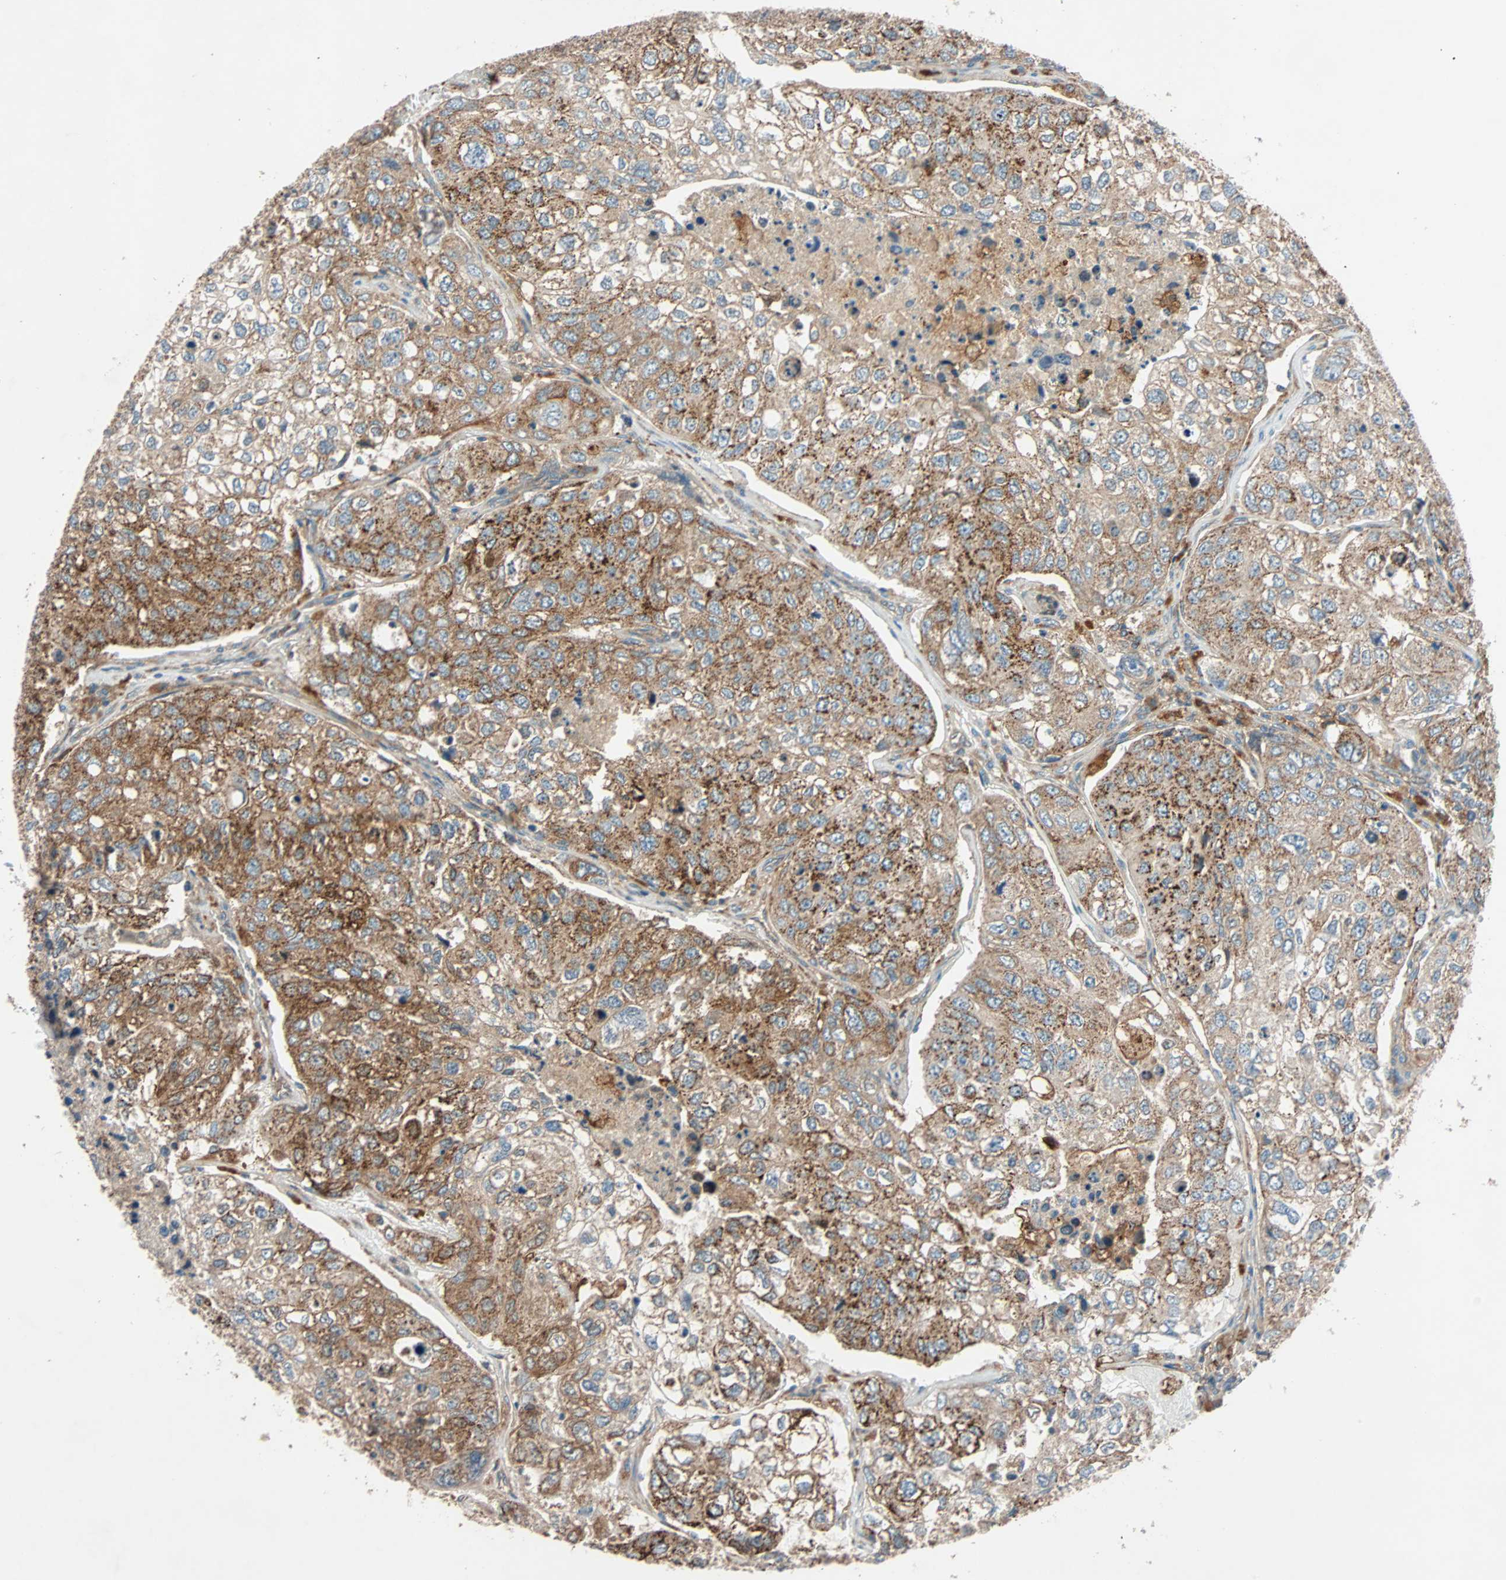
{"staining": {"intensity": "moderate", "quantity": ">75%", "location": "cytoplasmic/membranous"}, "tissue": "urothelial cancer", "cell_type": "Tumor cells", "image_type": "cancer", "snomed": [{"axis": "morphology", "description": "Urothelial carcinoma, High grade"}, {"axis": "topography", "description": "Lymph node"}, {"axis": "topography", "description": "Urinary bladder"}], "caption": "High-grade urothelial carcinoma stained for a protein shows moderate cytoplasmic/membranous positivity in tumor cells. (brown staining indicates protein expression, while blue staining denotes nuclei).", "gene": "PHYH", "patient": {"sex": "male", "age": 51}}